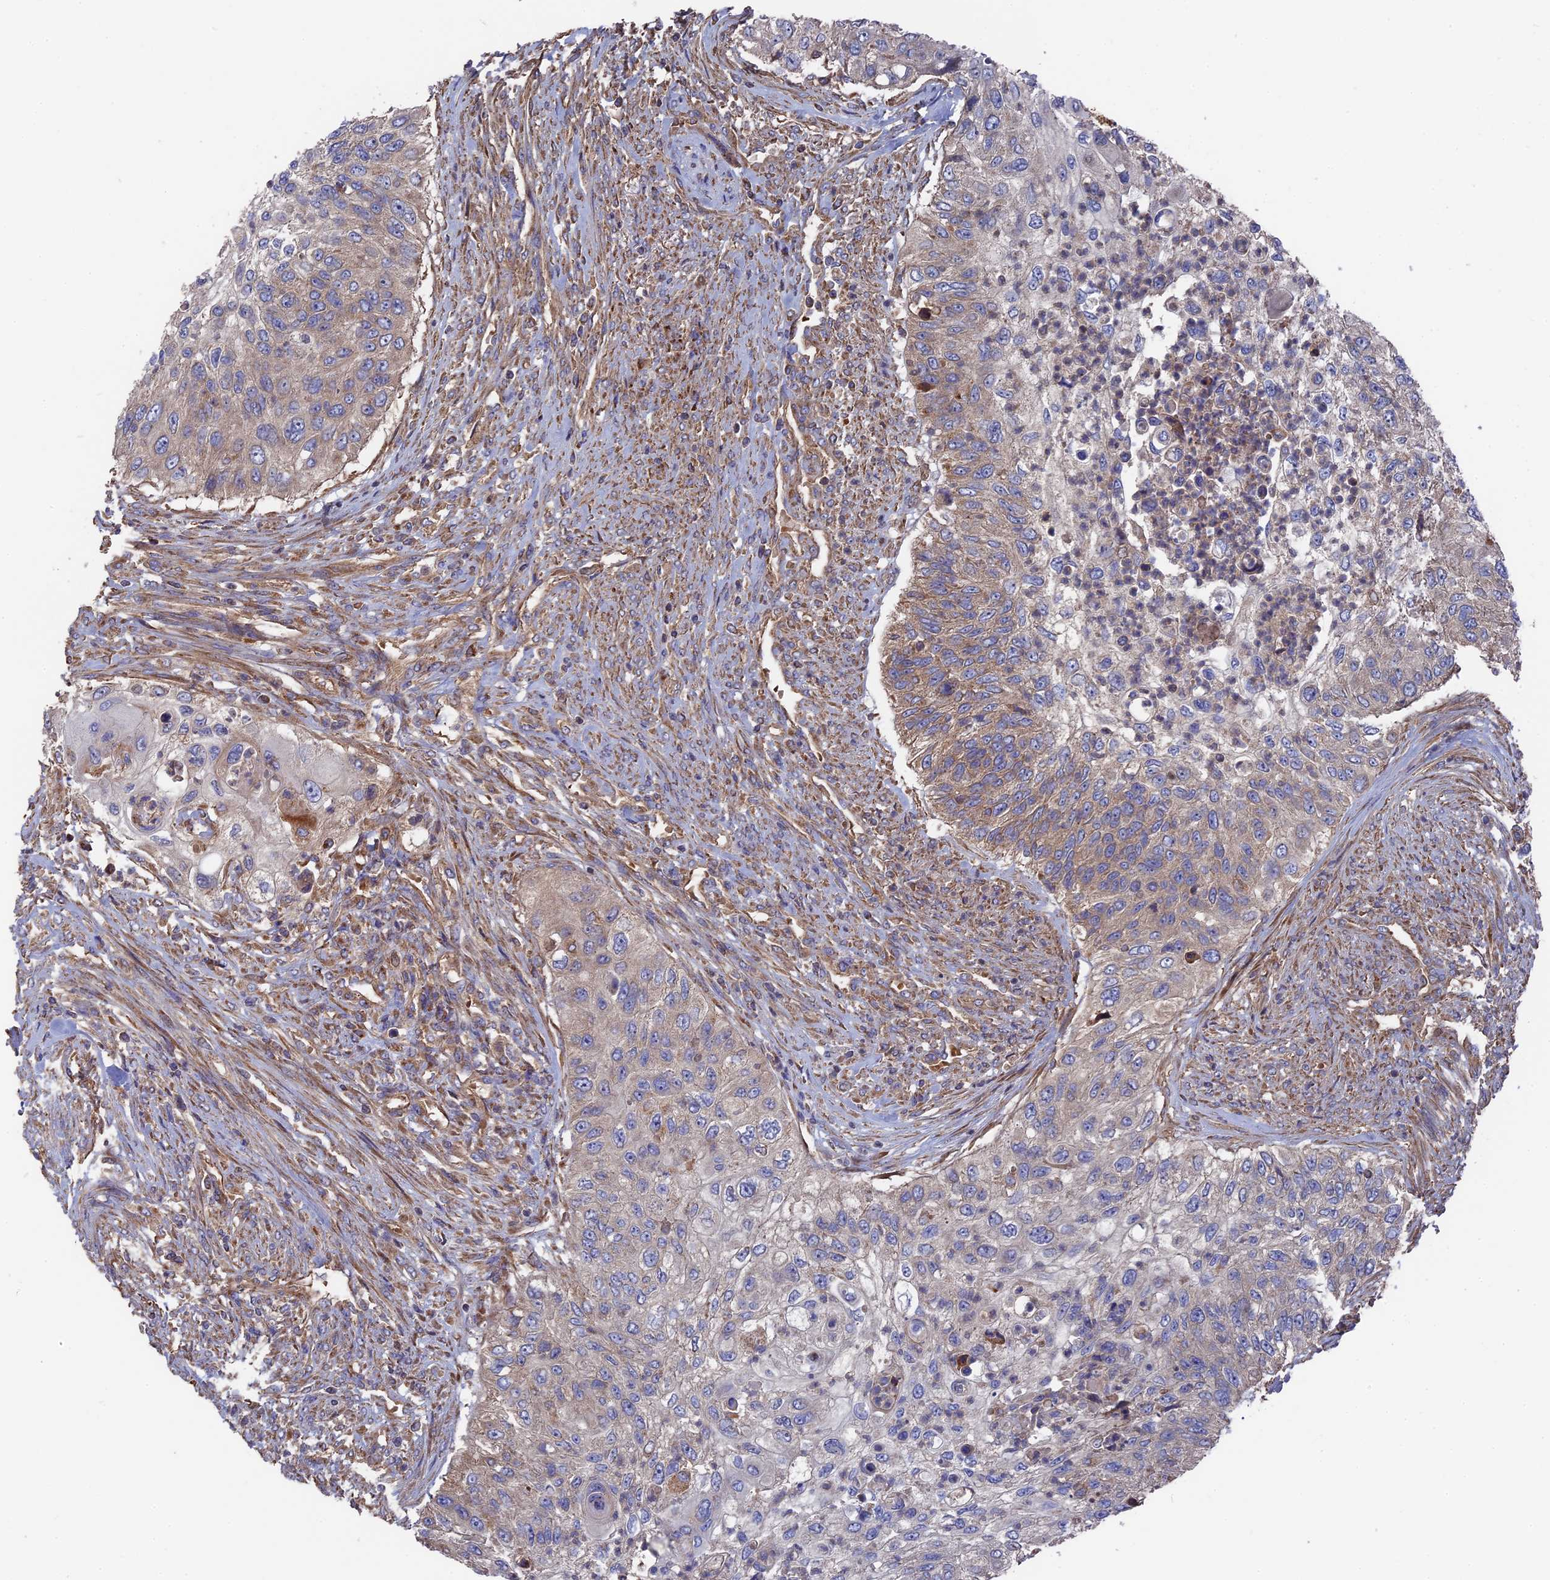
{"staining": {"intensity": "weak", "quantity": "<25%", "location": "cytoplasmic/membranous"}, "tissue": "urothelial cancer", "cell_type": "Tumor cells", "image_type": "cancer", "snomed": [{"axis": "morphology", "description": "Urothelial carcinoma, High grade"}, {"axis": "topography", "description": "Urinary bladder"}], "caption": "High magnification brightfield microscopy of urothelial carcinoma (high-grade) stained with DAB (3,3'-diaminobenzidine) (brown) and counterstained with hematoxylin (blue): tumor cells show no significant expression.", "gene": "TELO2", "patient": {"sex": "female", "age": 60}}